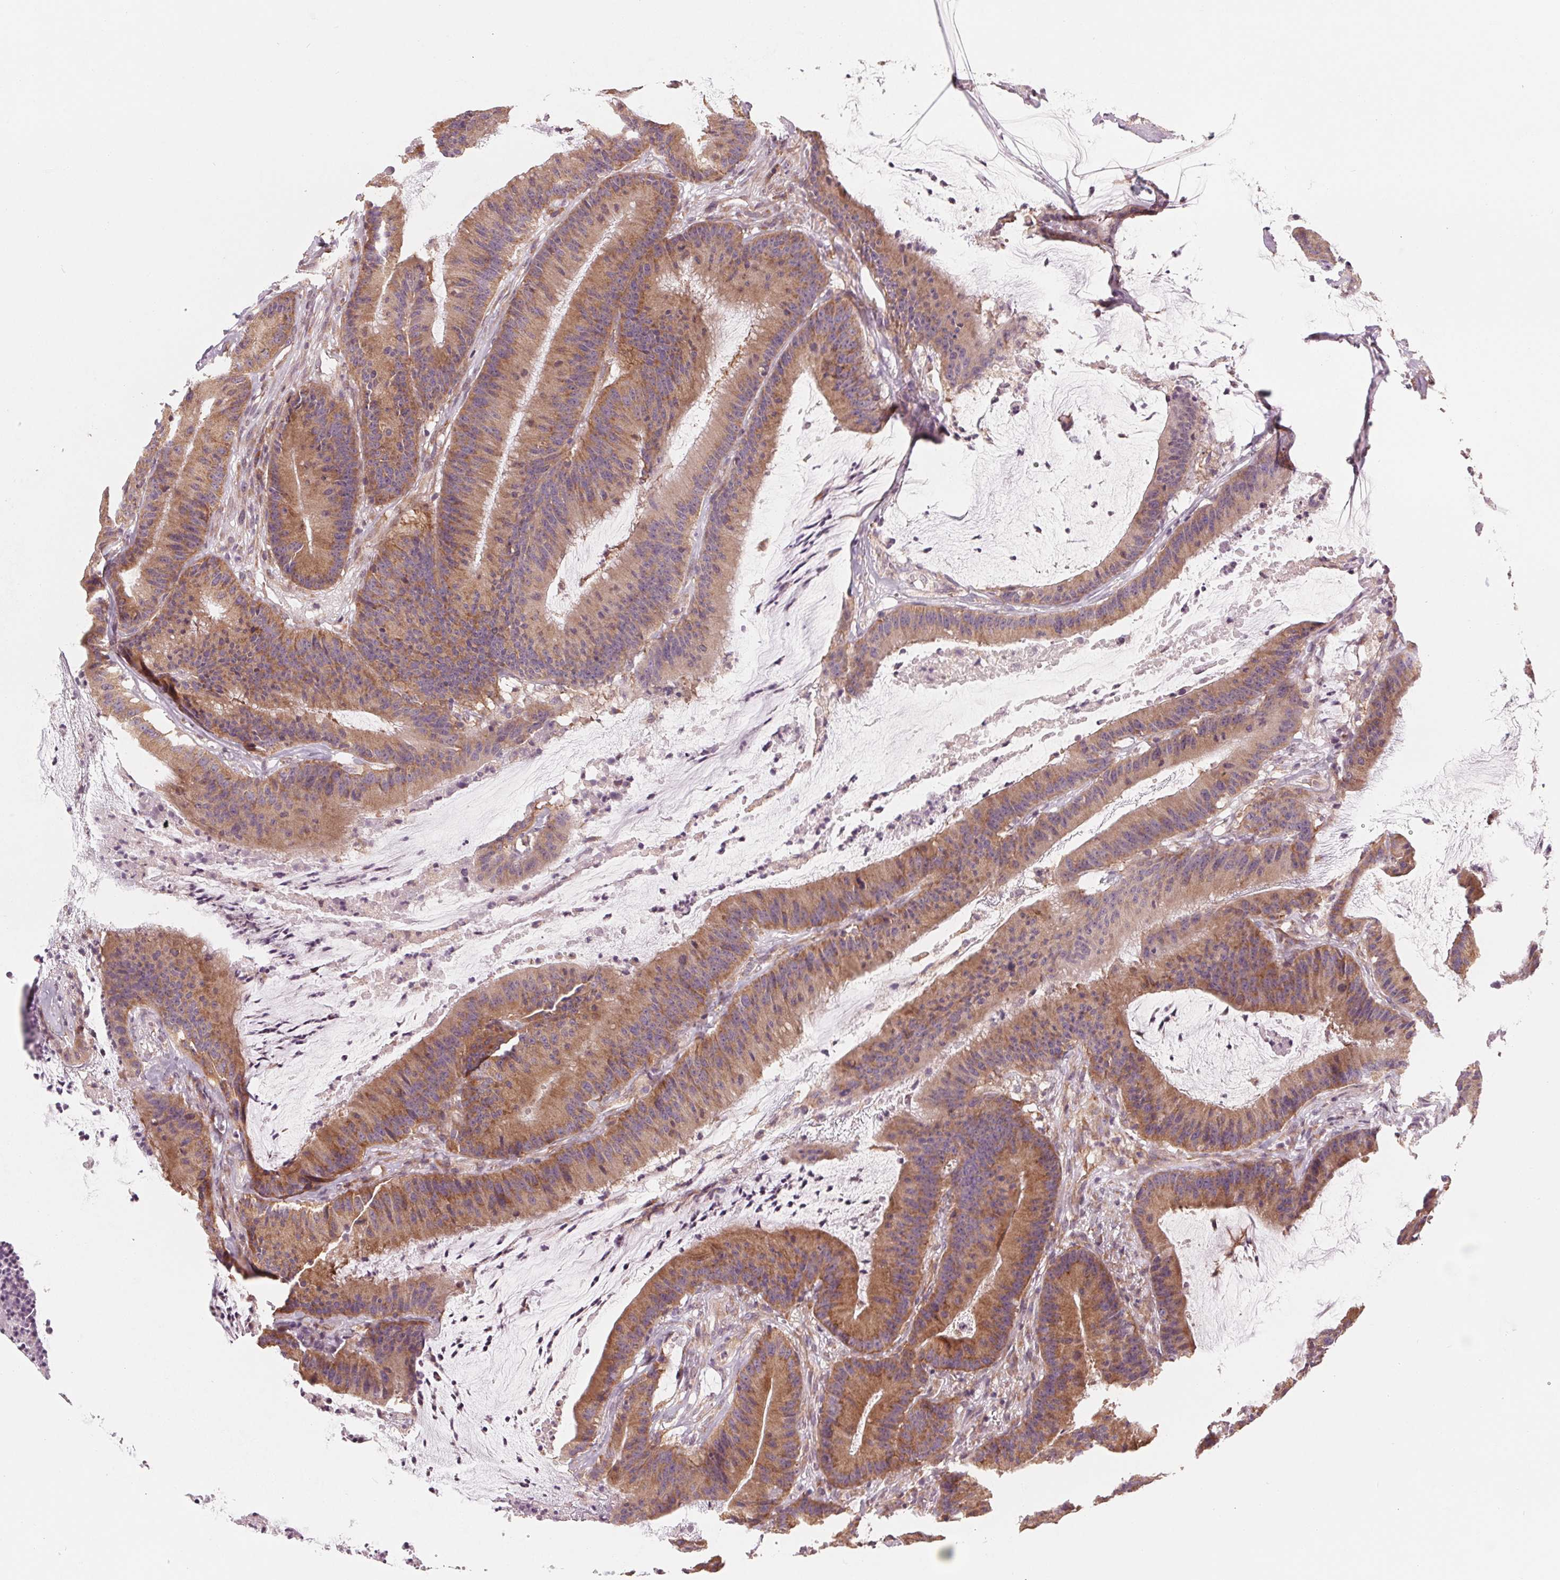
{"staining": {"intensity": "moderate", "quantity": ">75%", "location": "cytoplasmic/membranous"}, "tissue": "colorectal cancer", "cell_type": "Tumor cells", "image_type": "cancer", "snomed": [{"axis": "morphology", "description": "Adenocarcinoma, NOS"}, {"axis": "topography", "description": "Colon"}], "caption": "Tumor cells exhibit moderate cytoplasmic/membranous expression in about >75% of cells in colorectal cancer (adenocarcinoma).", "gene": "GIGYF2", "patient": {"sex": "female", "age": 78}}